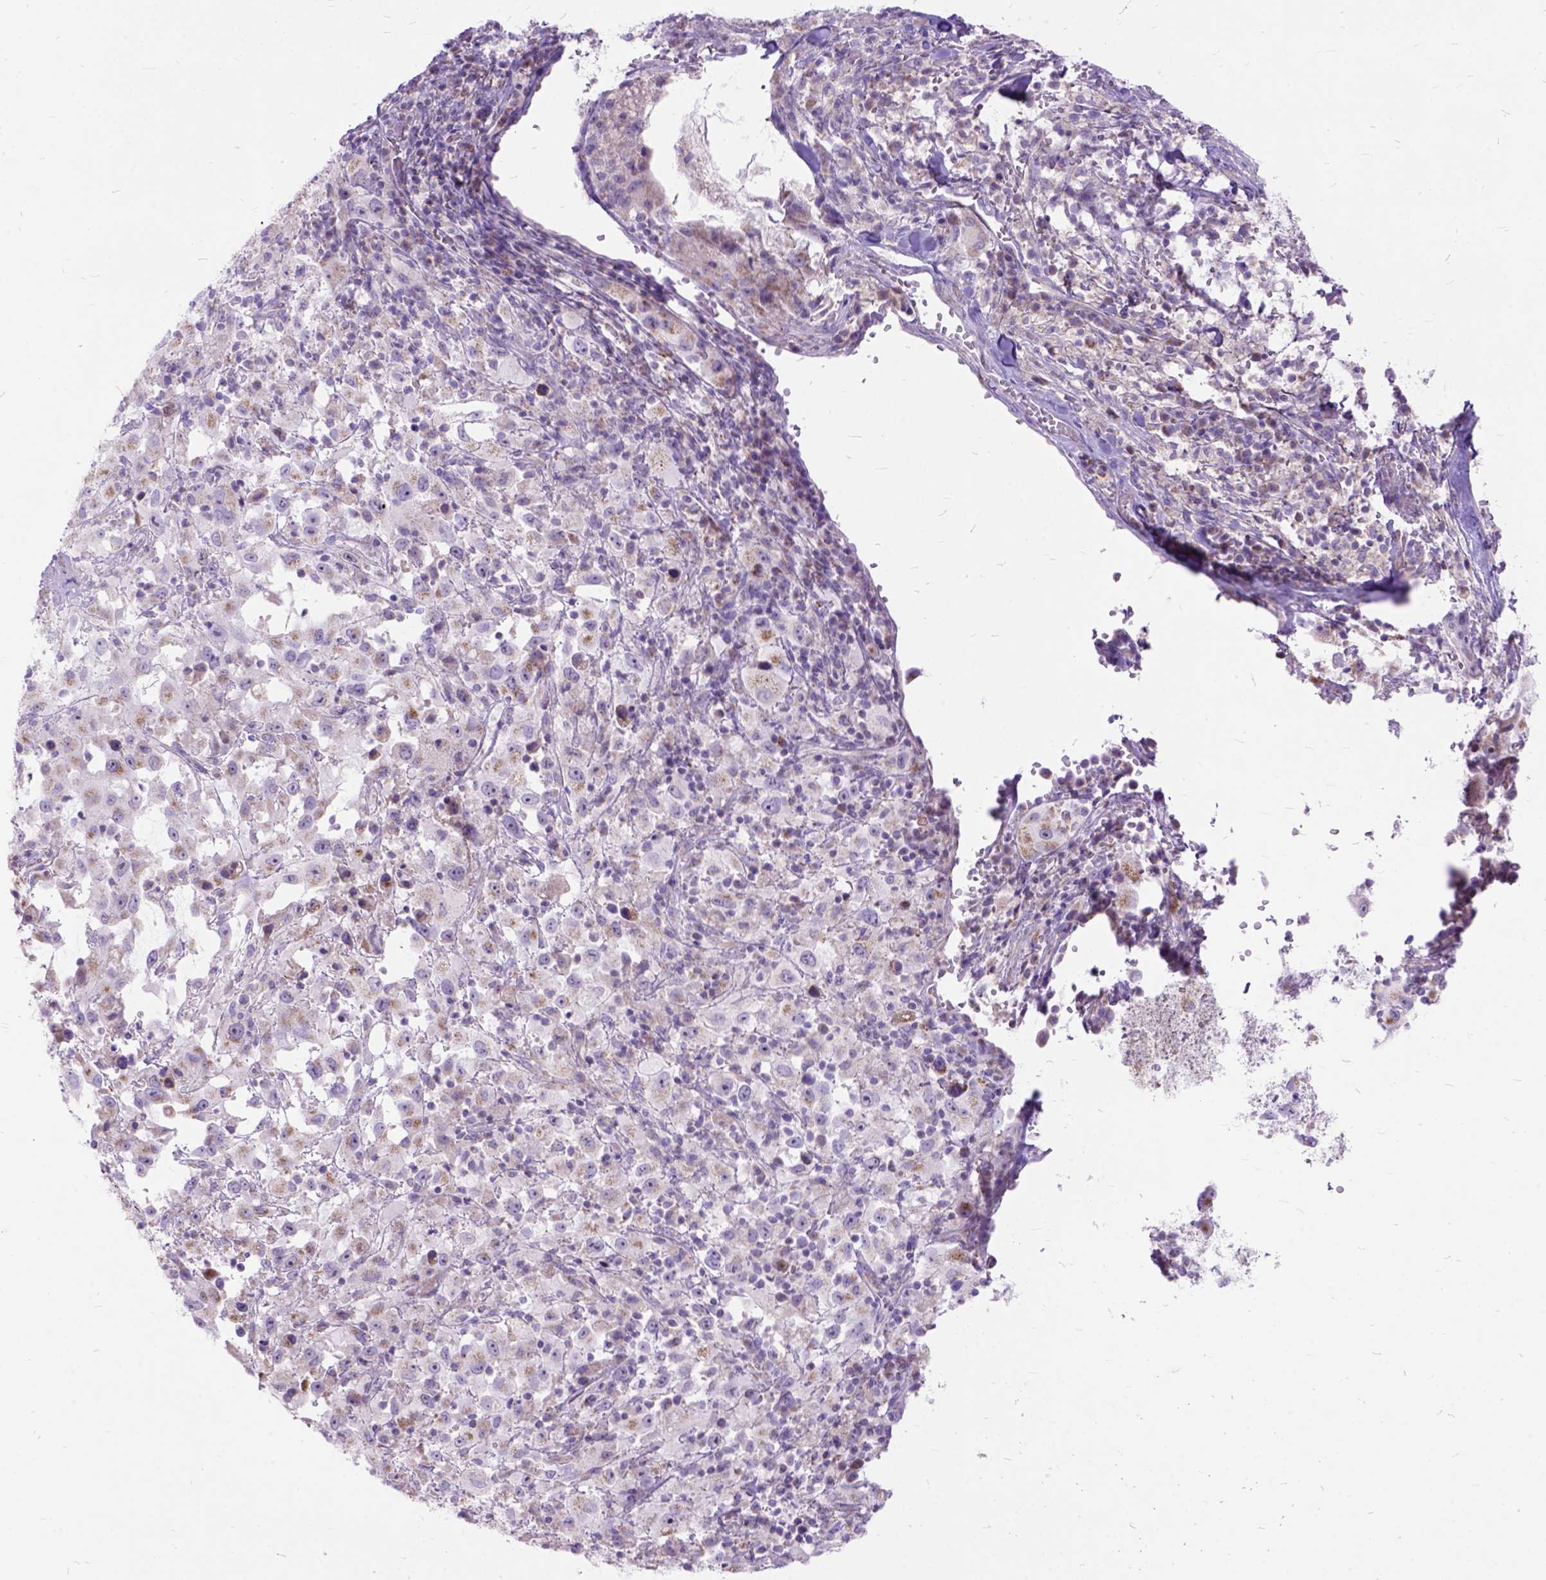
{"staining": {"intensity": "weak", "quantity": "<25%", "location": "cytoplasmic/membranous"}, "tissue": "melanoma", "cell_type": "Tumor cells", "image_type": "cancer", "snomed": [{"axis": "morphology", "description": "Malignant melanoma, Metastatic site"}, {"axis": "topography", "description": "Soft tissue"}], "caption": "The histopathology image shows no significant staining in tumor cells of melanoma.", "gene": "CTAG2", "patient": {"sex": "male", "age": 50}}